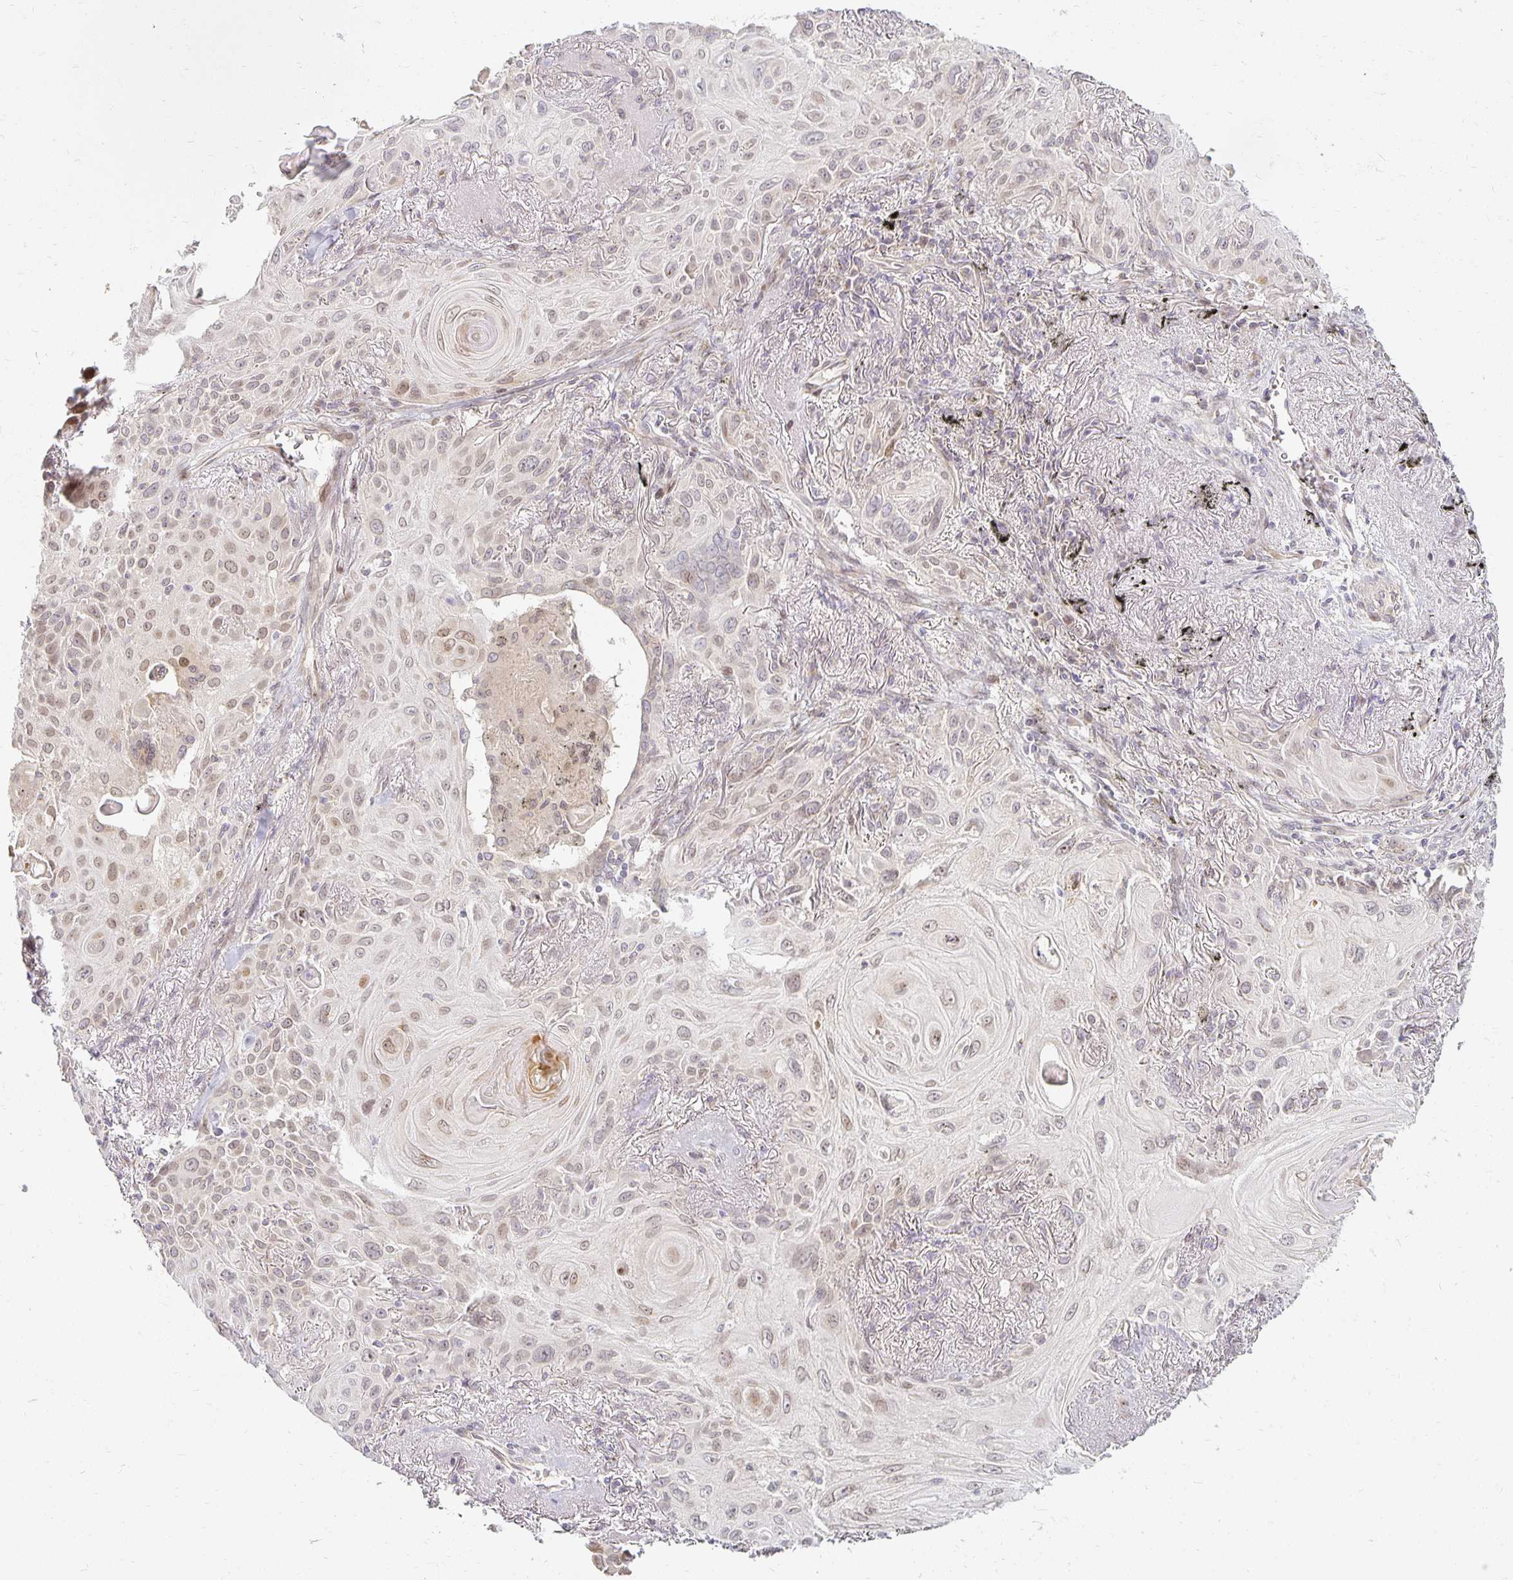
{"staining": {"intensity": "weak", "quantity": "25%-75%", "location": "nuclear"}, "tissue": "lung cancer", "cell_type": "Tumor cells", "image_type": "cancer", "snomed": [{"axis": "morphology", "description": "Squamous cell carcinoma, NOS"}, {"axis": "topography", "description": "Lung"}], "caption": "Lung cancer (squamous cell carcinoma) stained for a protein reveals weak nuclear positivity in tumor cells.", "gene": "EHF", "patient": {"sex": "male", "age": 79}}